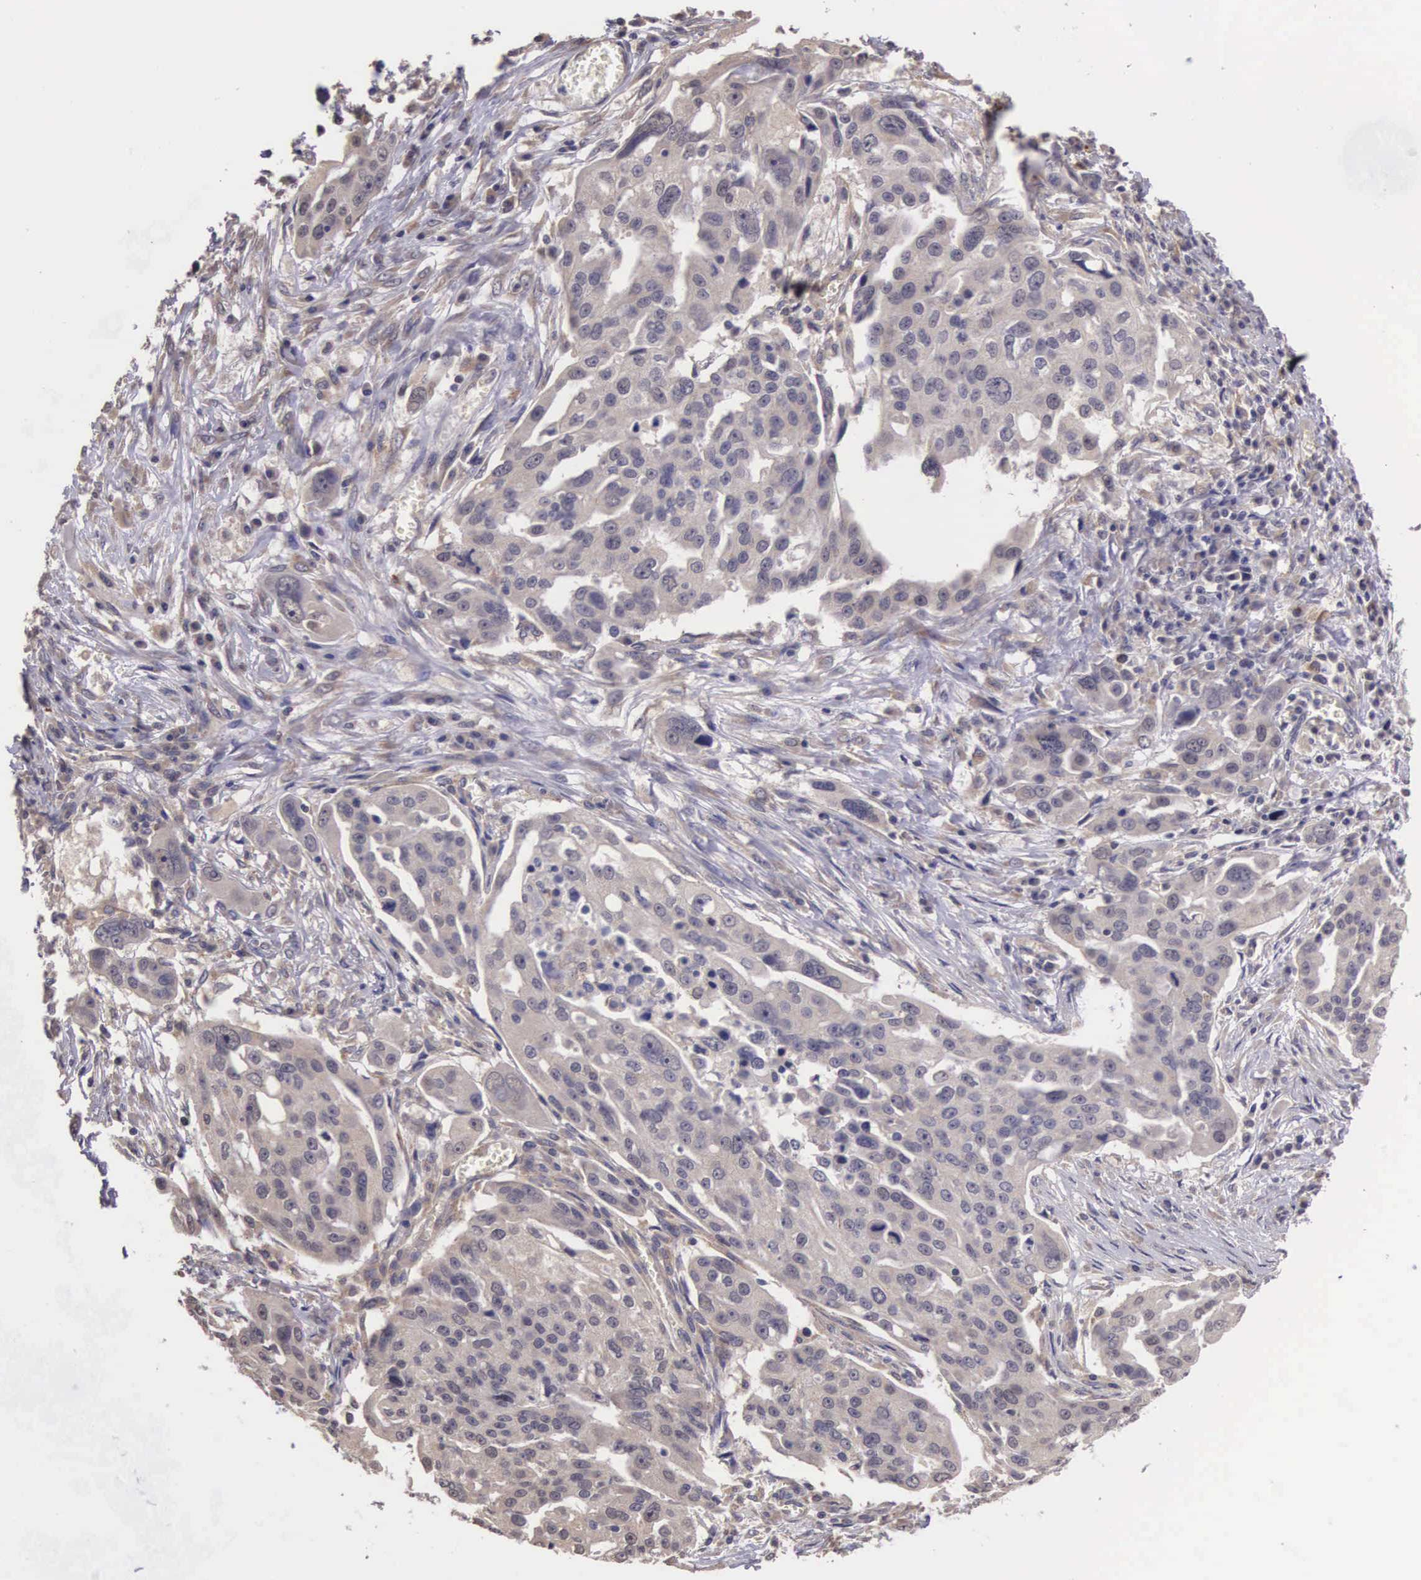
{"staining": {"intensity": "weak", "quantity": ">75%", "location": "cytoplasmic/membranous"}, "tissue": "ovarian cancer", "cell_type": "Tumor cells", "image_type": "cancer", "snomed": [{"axis": "morphology", "description": "Carcinoma, endometroid"}, {"axis": "topography", "description": "Ovary"}], "caption": "IHC image of neoplastic tissue: human endometroid carcinoma (ovarian) stained using immunohistochemistry (IHC) reveals low levels of weak protein expression localized specifically in the cytoplasmic/membranous of tumor cells, appearing as a cytoplasmic/membranous brown color.", "gene": "CDC45", "patient": {"sex": "female", "age": 75}}